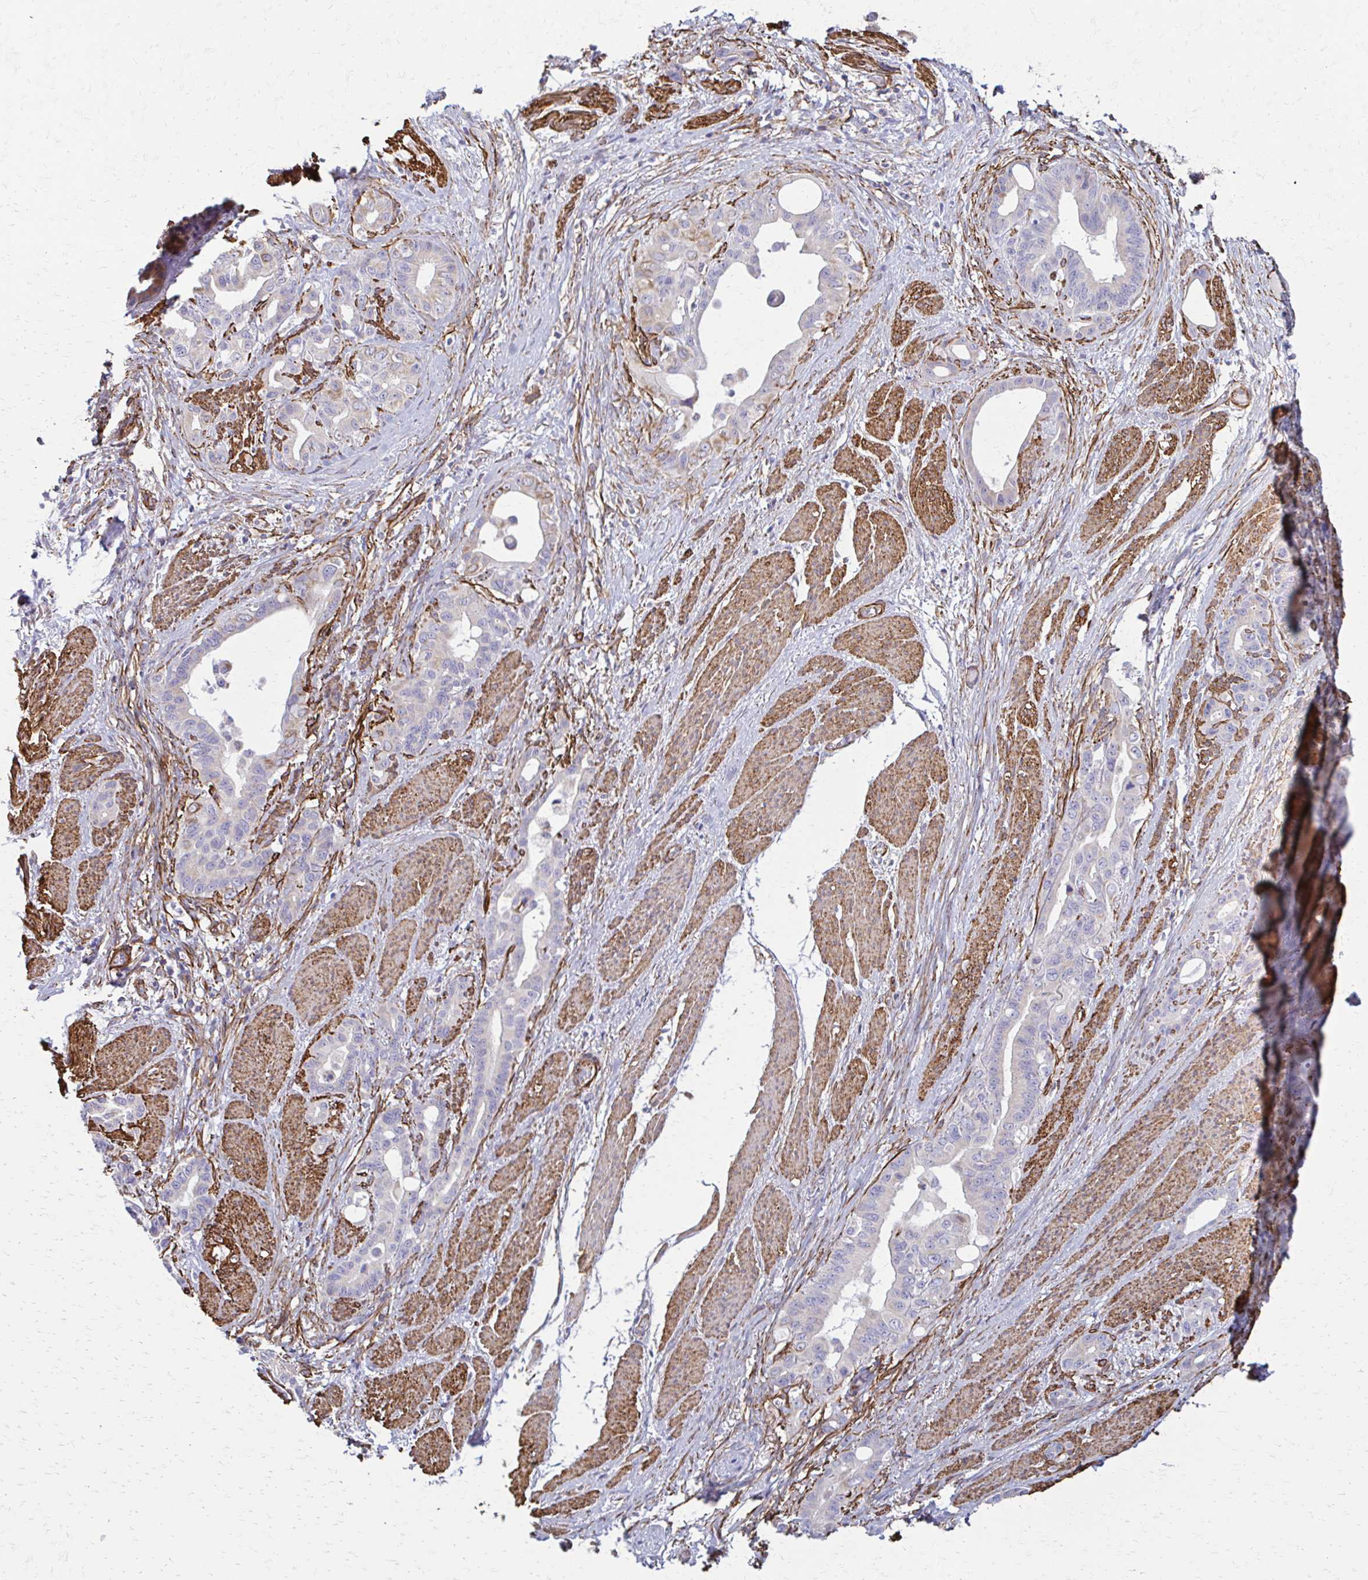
{"staining": {"intensity": "negative", "quantity": "none", "location": "none"}, "tissue": "stomach cancer", "cell_type": "Tumor cells", "image_type": "cancer", "snomed": [{"axis": "morphology", "description": "Normal tissue, NOS"}, {"axis": "morphology", "description": "Adenocarcinoma, NOS"}, {"axis": "topography", "description": "Esophagus"}, {"axis": "topography", "description": "Stomach, upper"}], "caption": "Protein analysis of stomach cancer (adenocarcinoma) demonstrates no significant positivity in tumor cells.", "gene": "TIMMDC1", "patient": {"sex": "male", "age": 62}}